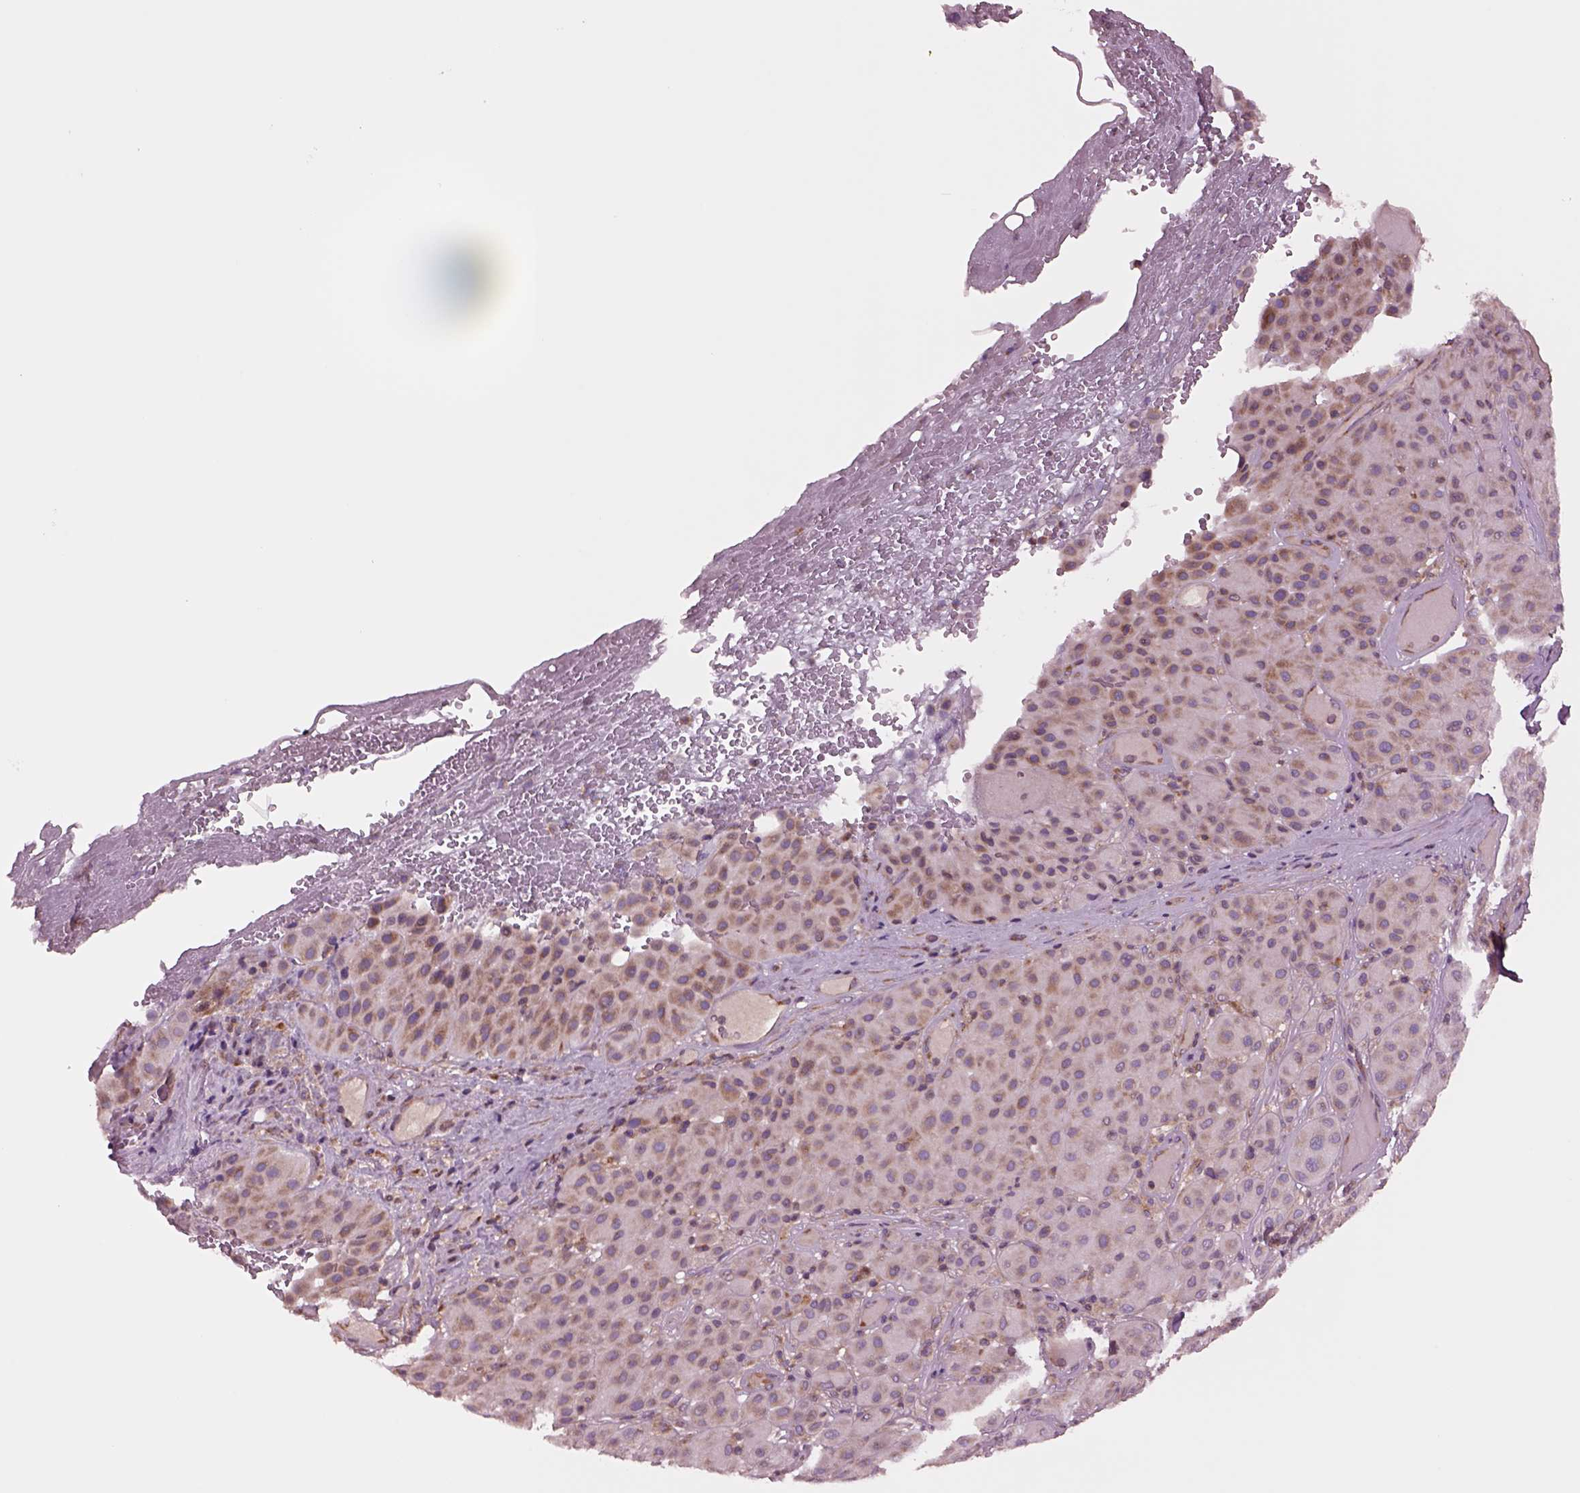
{"staining": {"intensity": "weak", "quantity": ">75%", "location": "cytoplasmic/membranous"}, "tissue": "melanoma", "cell_type": "Tumor cells", "image_type": "cancer", "snomed": [{"axis": "morphology", "description": "Malignant melanoma, Metastatic site"}, {"axis": "topography", "description": "Smooth muscle"}], "caption": "The immunohistochemical stain labels weak cytoplasmic/membranous staining in tumor cells of melanoma tissue. Nuclei are stained in blue.", "gene": "SEC23A", "patient": {"sex": "male", "age": 41}}